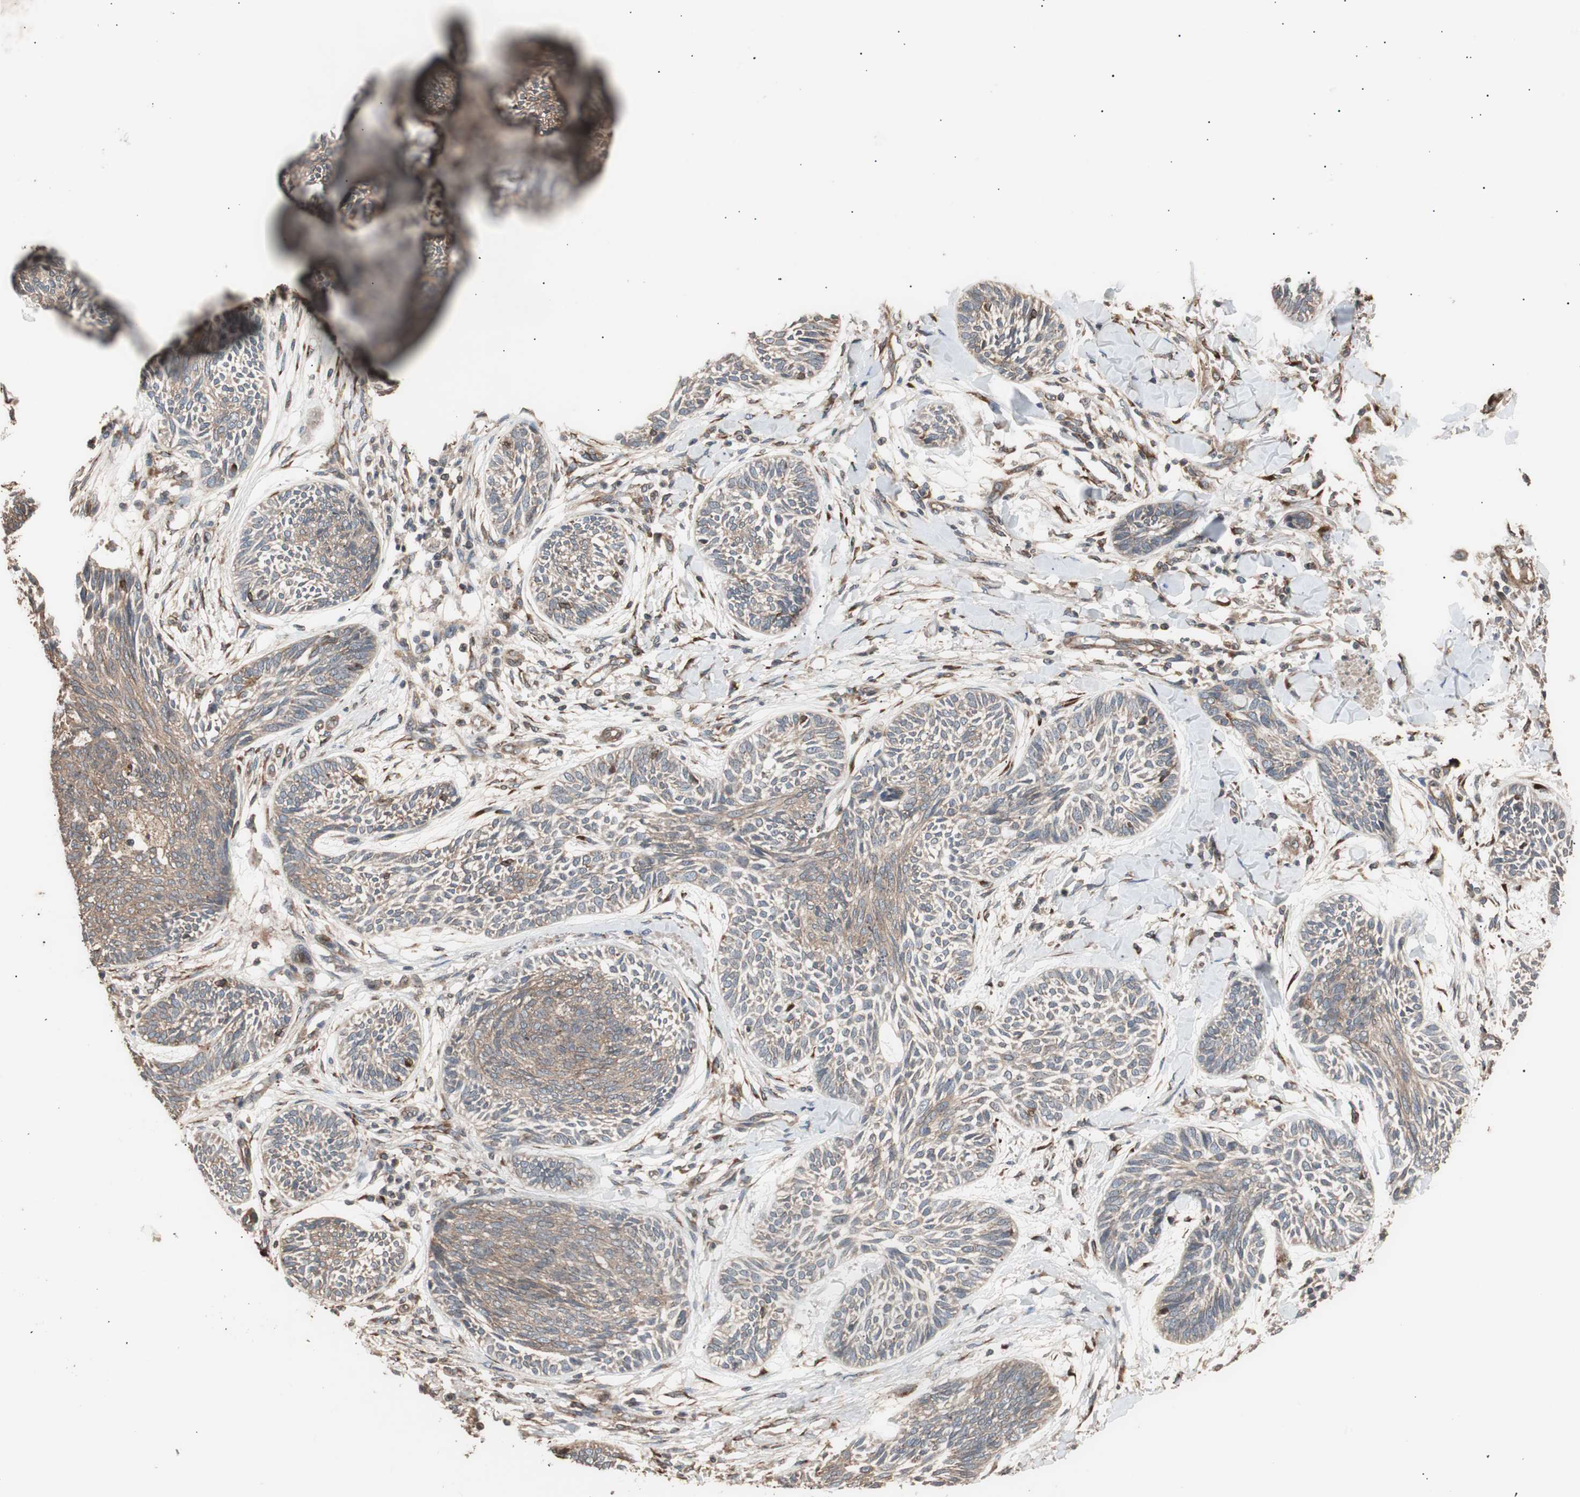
{"staining": {"intensity": "moderate", "quantity": ">75%", "location": "cytoplasmic/membranous"}, "tissue": "skin cancer", "cell_type": "Tumor cells", "image_type": "cancer", "snomed": [{"axis": "morphology", "description": "Papilloma, NOS"}, {"axis": "morphology", "description": "Basal cell carcinoma"}, {"axis": "topography", "description": "Skin"}], "caption": "Skin cancer (basal cell carcinoma) stained with a protein marker displays moderate staining in tumor cells.", "gene": "LZTS1", "patient": {"sex": "male", "age": 87}}